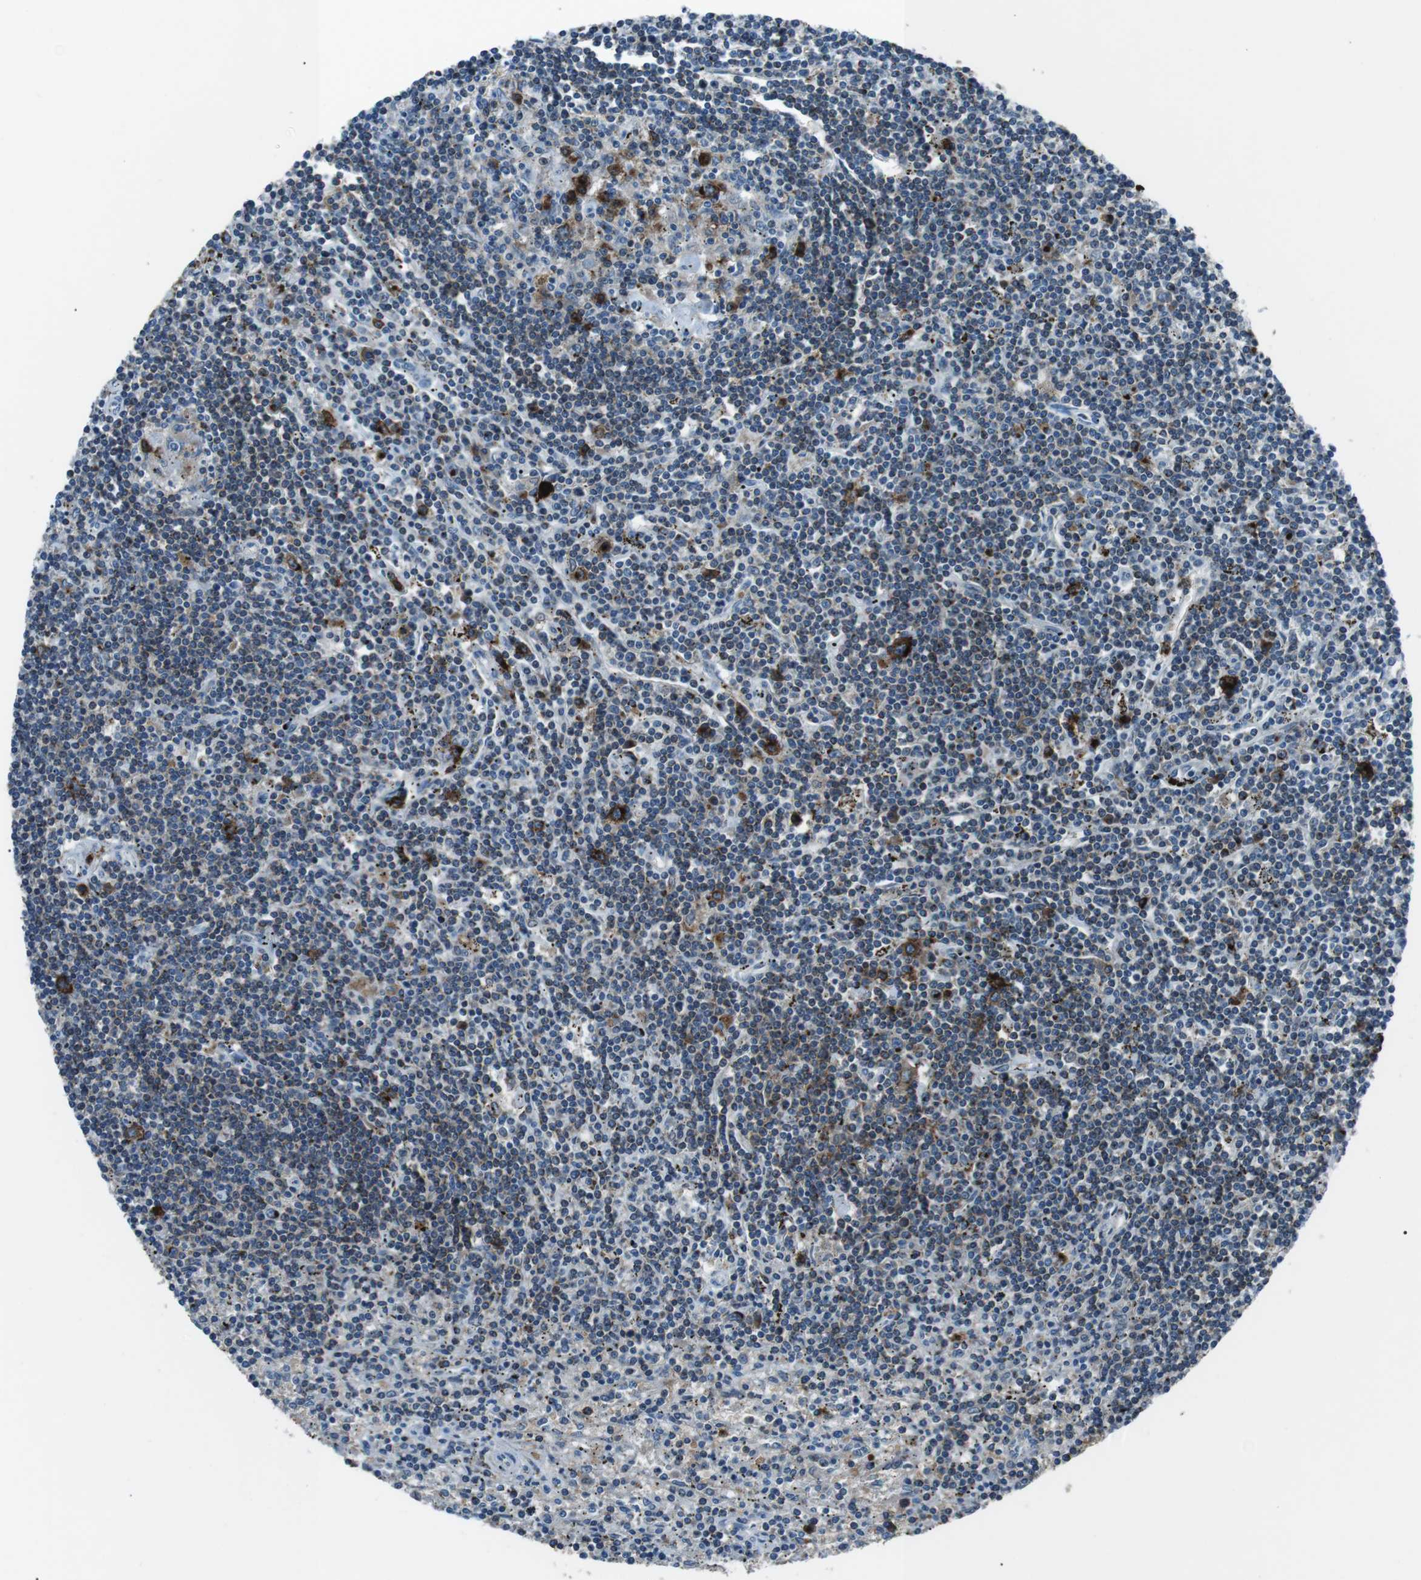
{"staining": {"intensity": "moderate", "quantity": "25%-75%", "location": "cytoplasmic/membranous"}, "tissue": "lymphoma", "cell_type": "Tumor cells", "image_type": "cancer", "snomed": [{"axis": "morphology", "description": "Malignant lymphoma, non-Hodgkin's type, Low grade"}, {"axis": "topography", "description": "Spleen"}], "caption": "Approximately 25%-75% of tumor cells in human lymphoma show moderate cytoplasmic/membranous protein staining as visualized by brown immunohistochemical staining.", "gene": "ST6GAL1", "patient": {"sex": "male", "age": 76}}